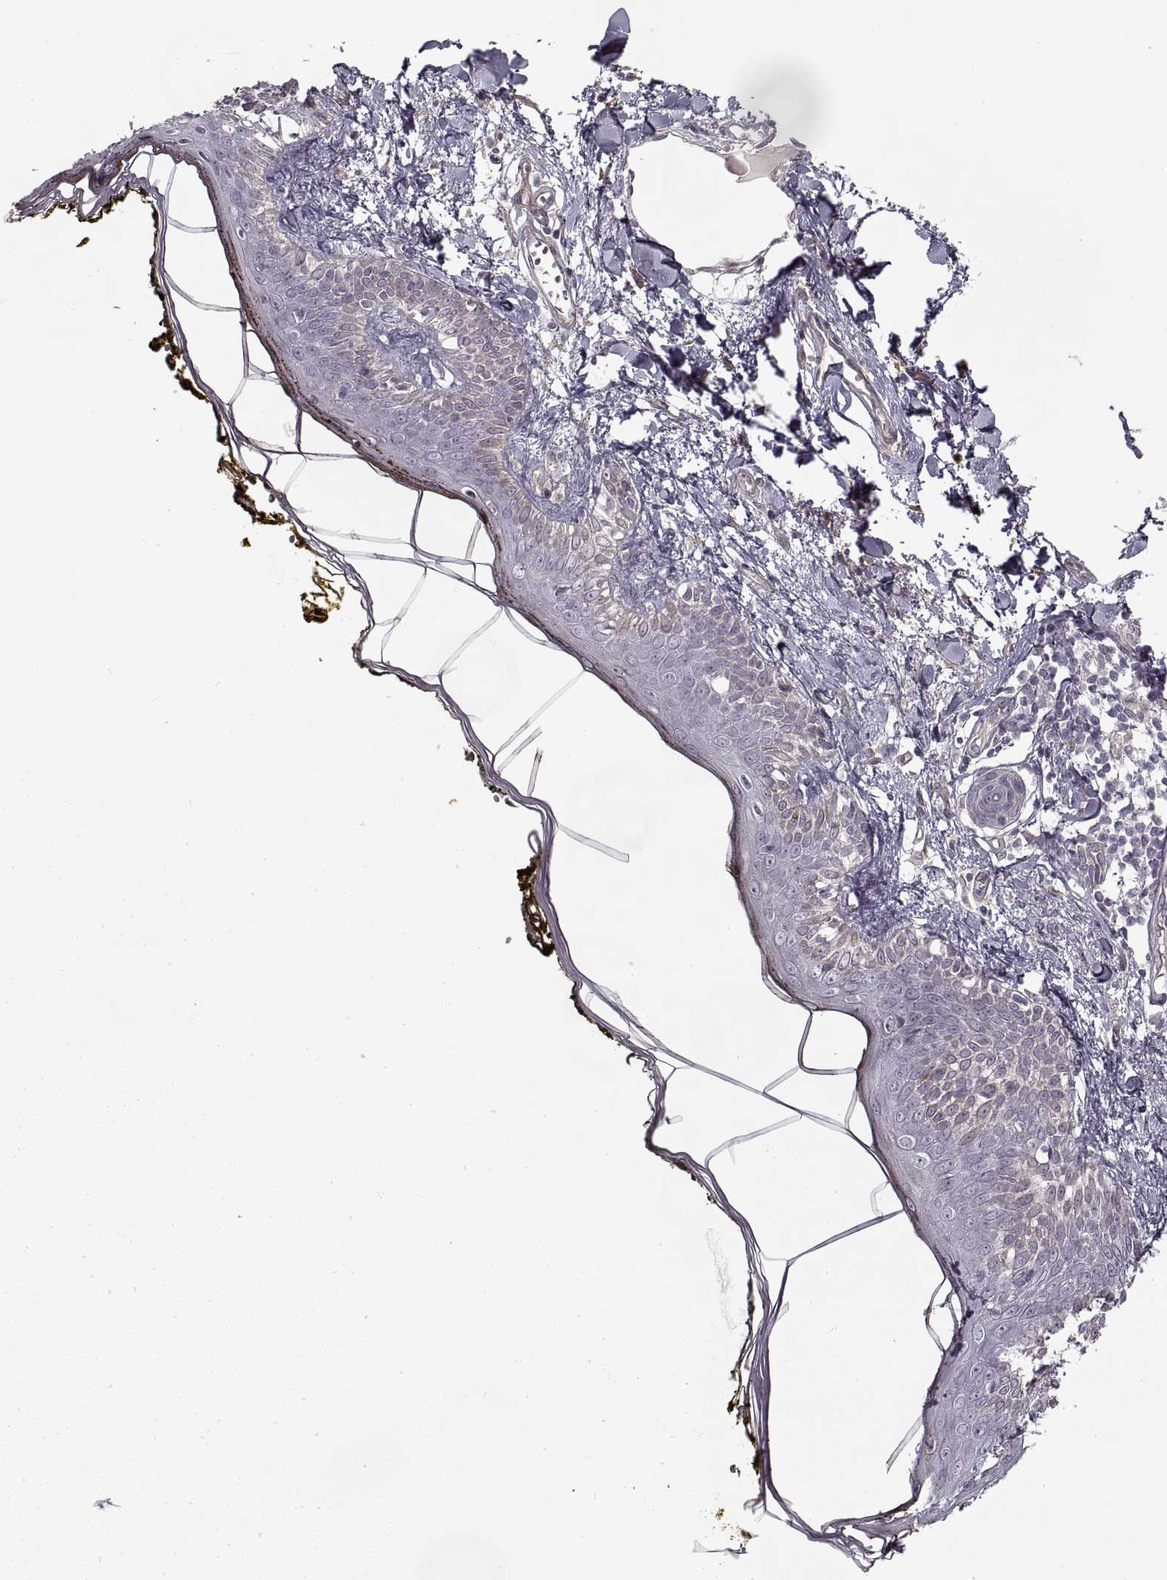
{"staining": {"intensity": "negative", "quantity": "none", "location": "none"}, "tissue": "skin", "cell_type": "Fibroblasts", "image_type": "normal", "snomed": [{"axis": "morphology", "description": "Normal tissue, NOS"}, {"axis": "topography", "description": "Skin"}], "caption": "DAB (3,3'-diaminobenzidine) immunohistochemical staining of unremarkable skin exhibits no significant positivity in fibroblasts.", "gene": "LAMB2", "patient": {"sex": "male", "age": 76}}